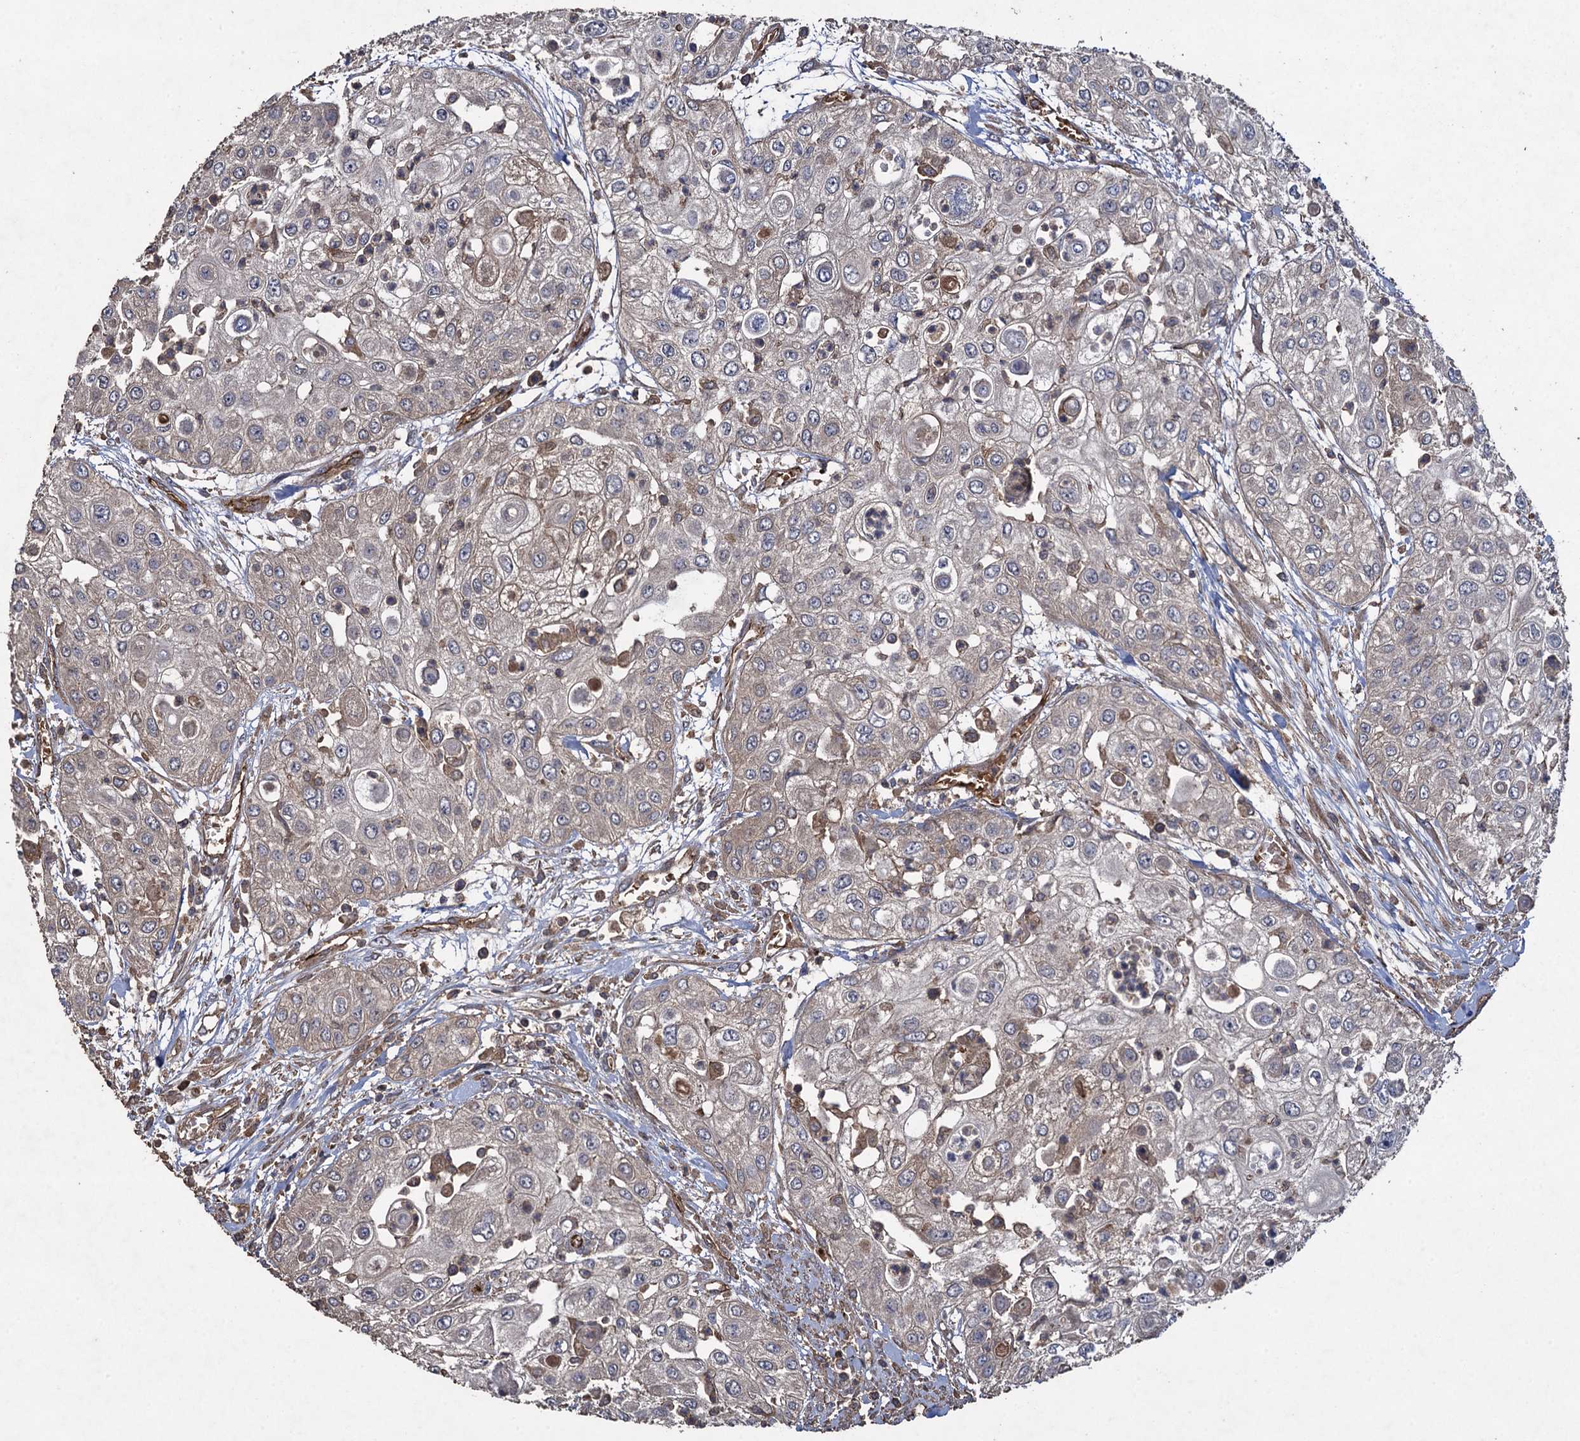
{"staining": {"intensity": "negative", "quantity": "none", "location": "none"}, "tissue": "urothelial cancer", "cell_type": "Tumor cells", "image_type": "cancer", "snomed": [{"axis": "morphology", "description": "Urothelial carcinoma, High grade"}, {"axis": "topography", "description": "Urinary bladder"}], "caption": "Immunohistochemistry image of neoplastic tissue: urothelial cancer stained with DAB displays no significant protein expression in tumor cells. Brightfield microscopy of immunohistochemistry stained with DAB (3,3'-diaminobenzidine) (brown) and hematoxylin (blue), captured at high magnification.", "gene": "TXNDC11", "patient": {"sex": "female", "age": 79}}